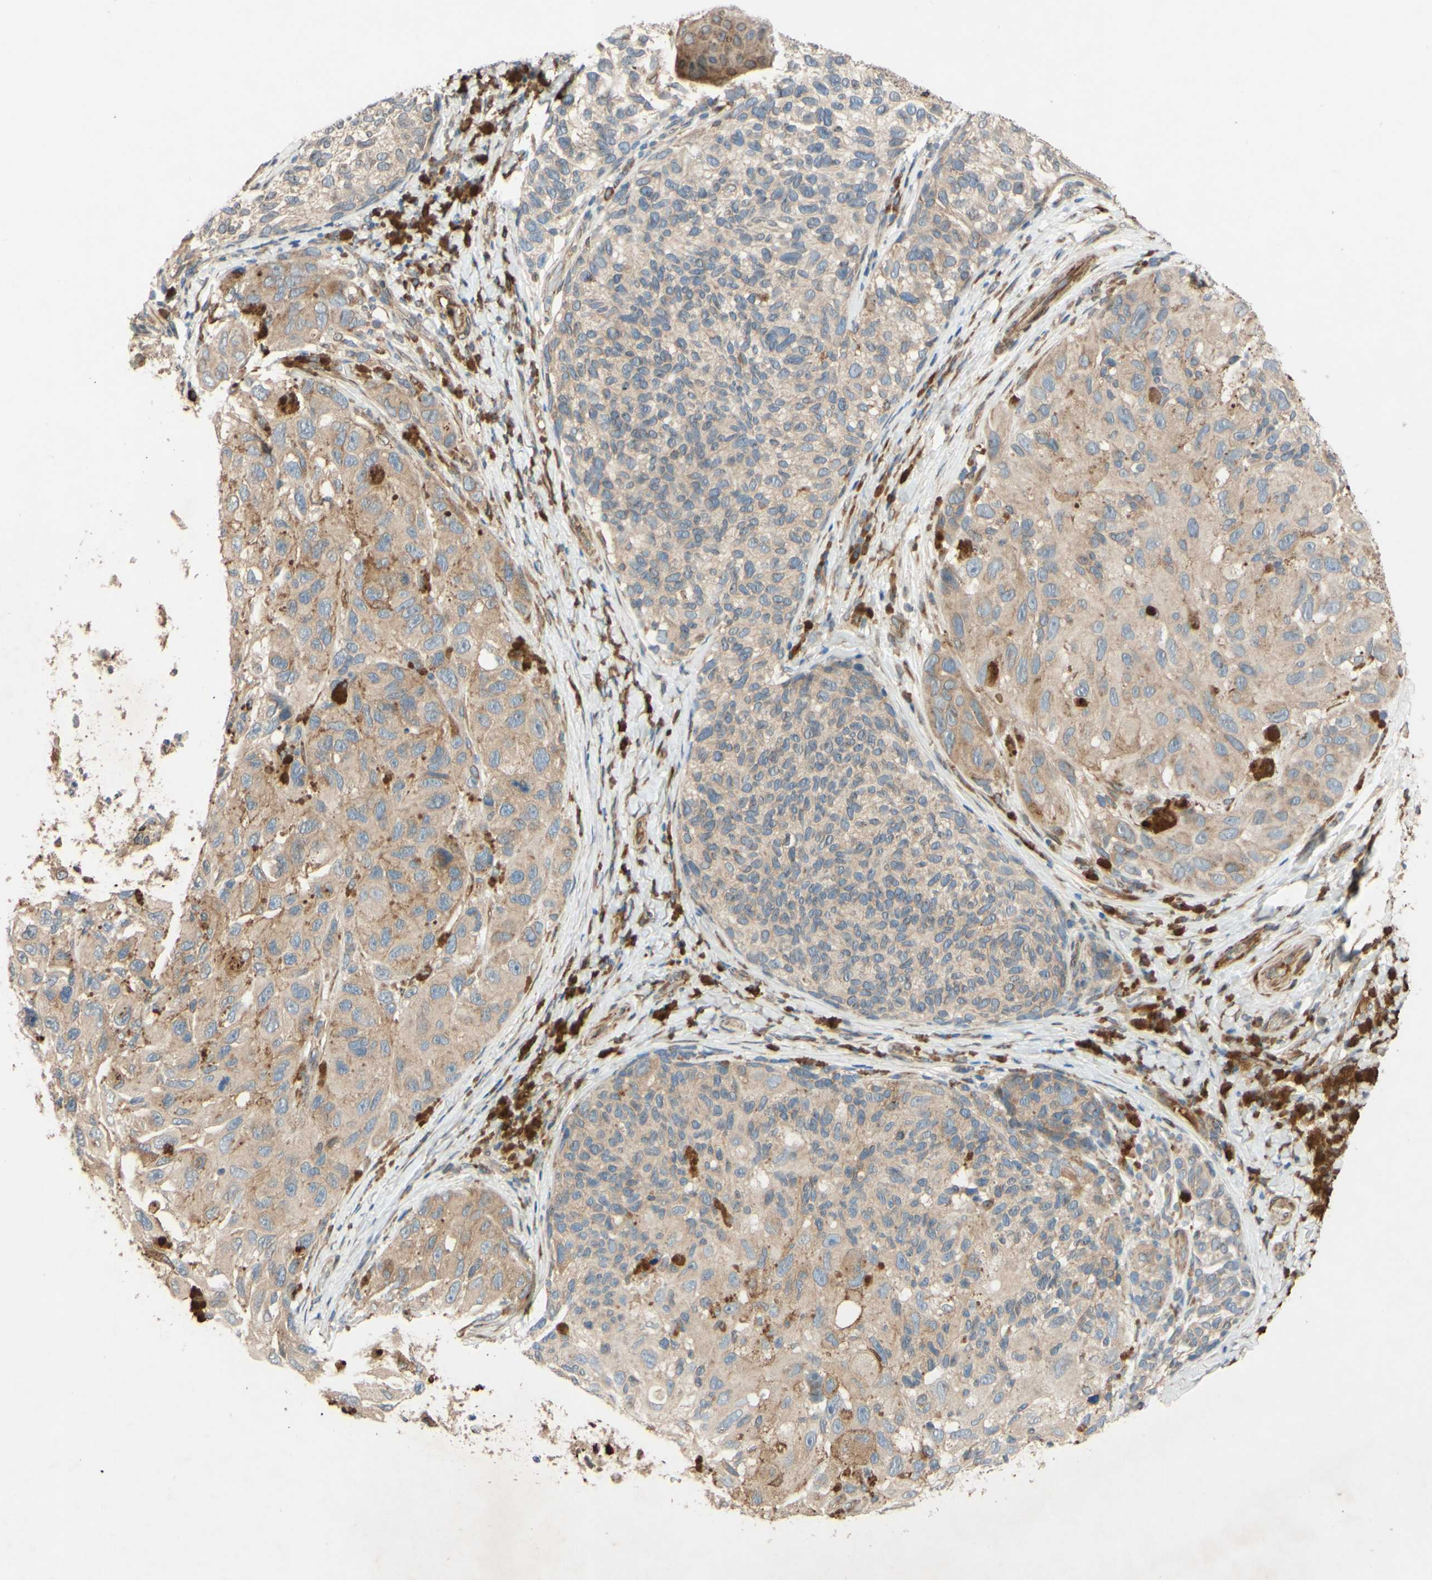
{"staining": {"intensity": "moderate", "quantity": "25%-75%", "location": "cytoplasmic/membranous"}, "tissue": "melanoma", "cell_type": "Tumor cells", "image_type": "cancer", "snomed": [{"axis": "morphology", "description": "Malignant melanoma, NOS"}, {"axis": "topography", "description": "Skin"}], "caption": "Tumor cells show moderate cytoplasmic/membranous positivity in about 25%-75% of cells in malignant melanoma.", "gene": "PTPRU", "patient": {"sex": "female", "age": 73}}